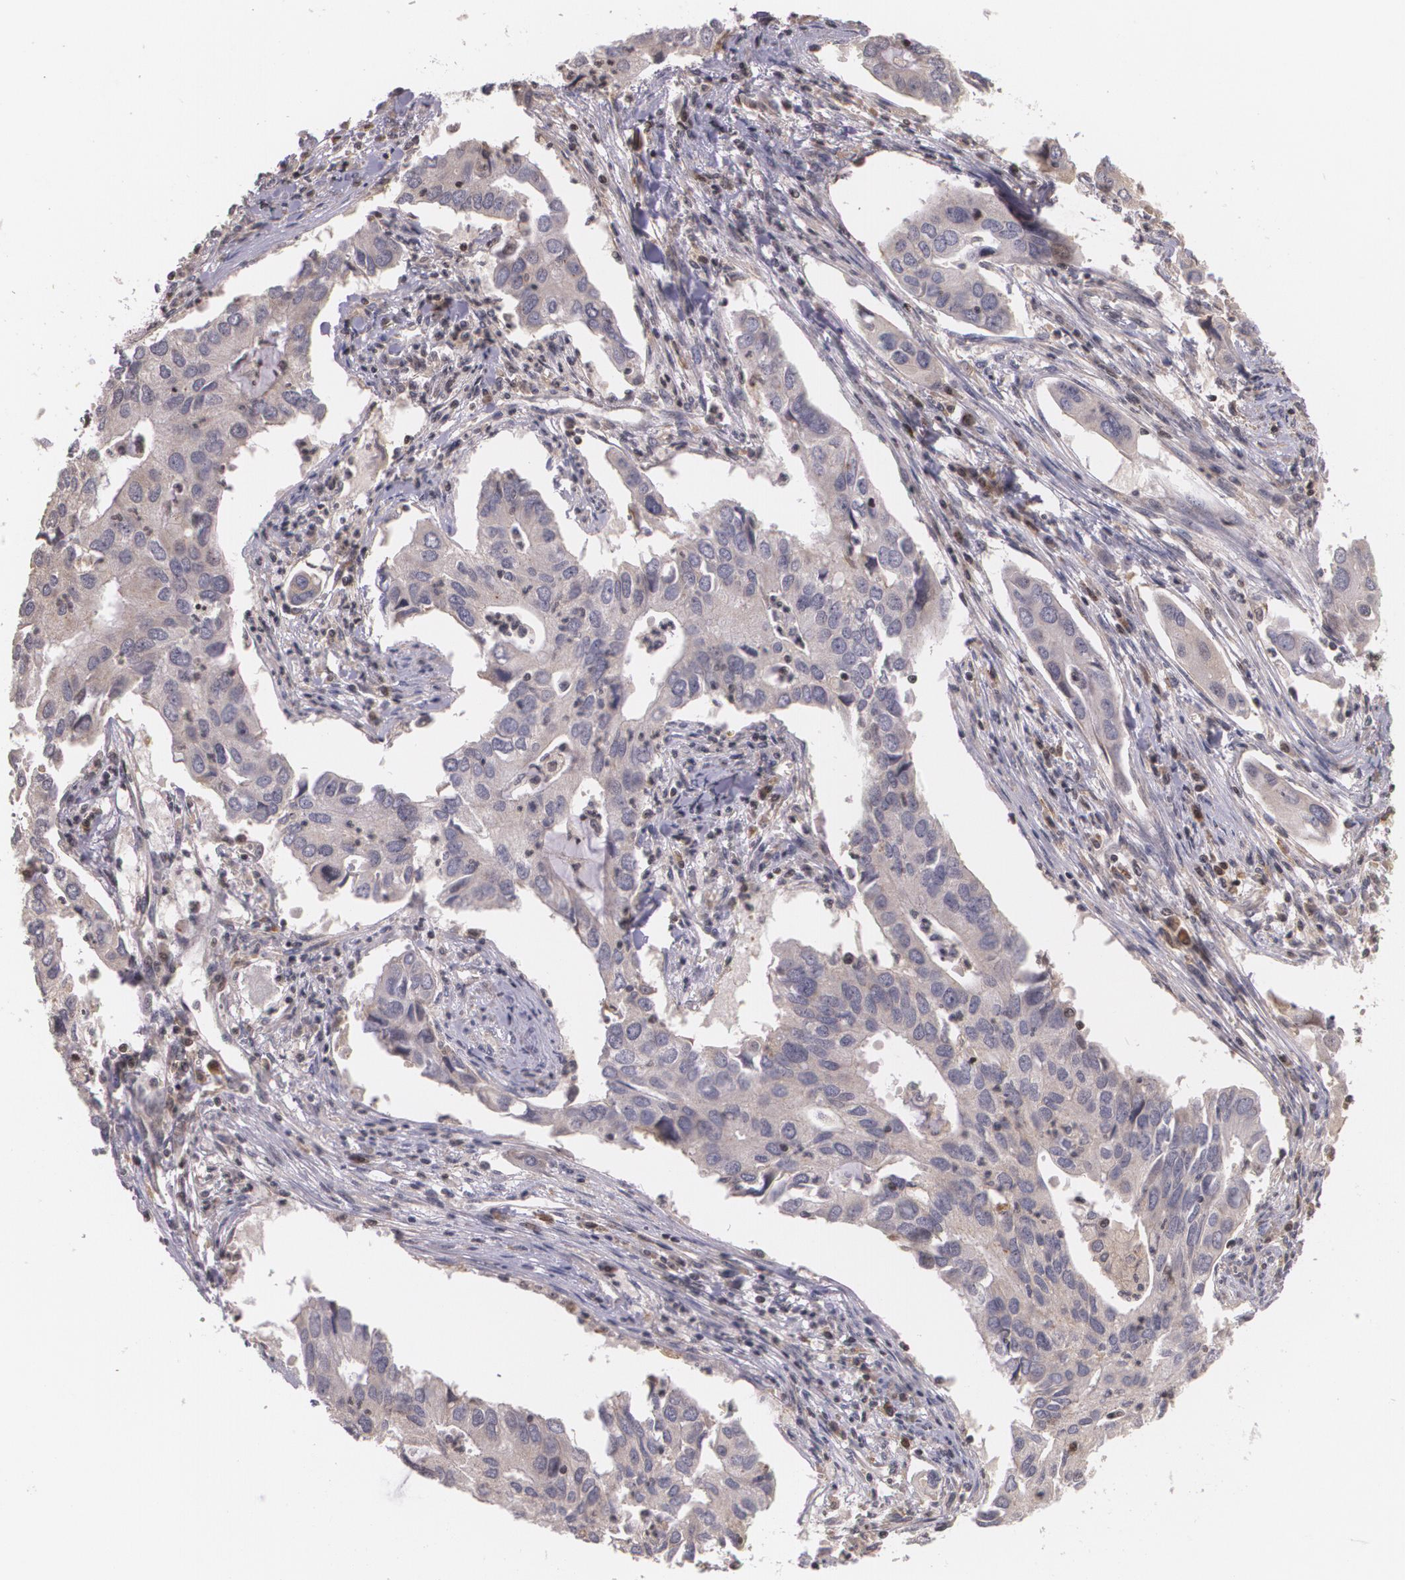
{"staining": {"intensity": "weak", "quantity": "25%-75%", "location": "cytoplasmic/membranous"}, "tissue": "lung cancer", "cell_type": "Tumor cells", "image_type": "cancer", "snomed": [{"axis": "morphology", "description": "Adenocarcinoma, NOS"}, {"axis": "topography", "description": "Lung"}], "caption": "Tumor cells exhibit low levels of weak cytoplasmic/membranous expression in approximately 25%-75% of cells in human lung adenocarcinoma.", "gene": "VAV3", "patient": {"sex": "male", "age": 48}}